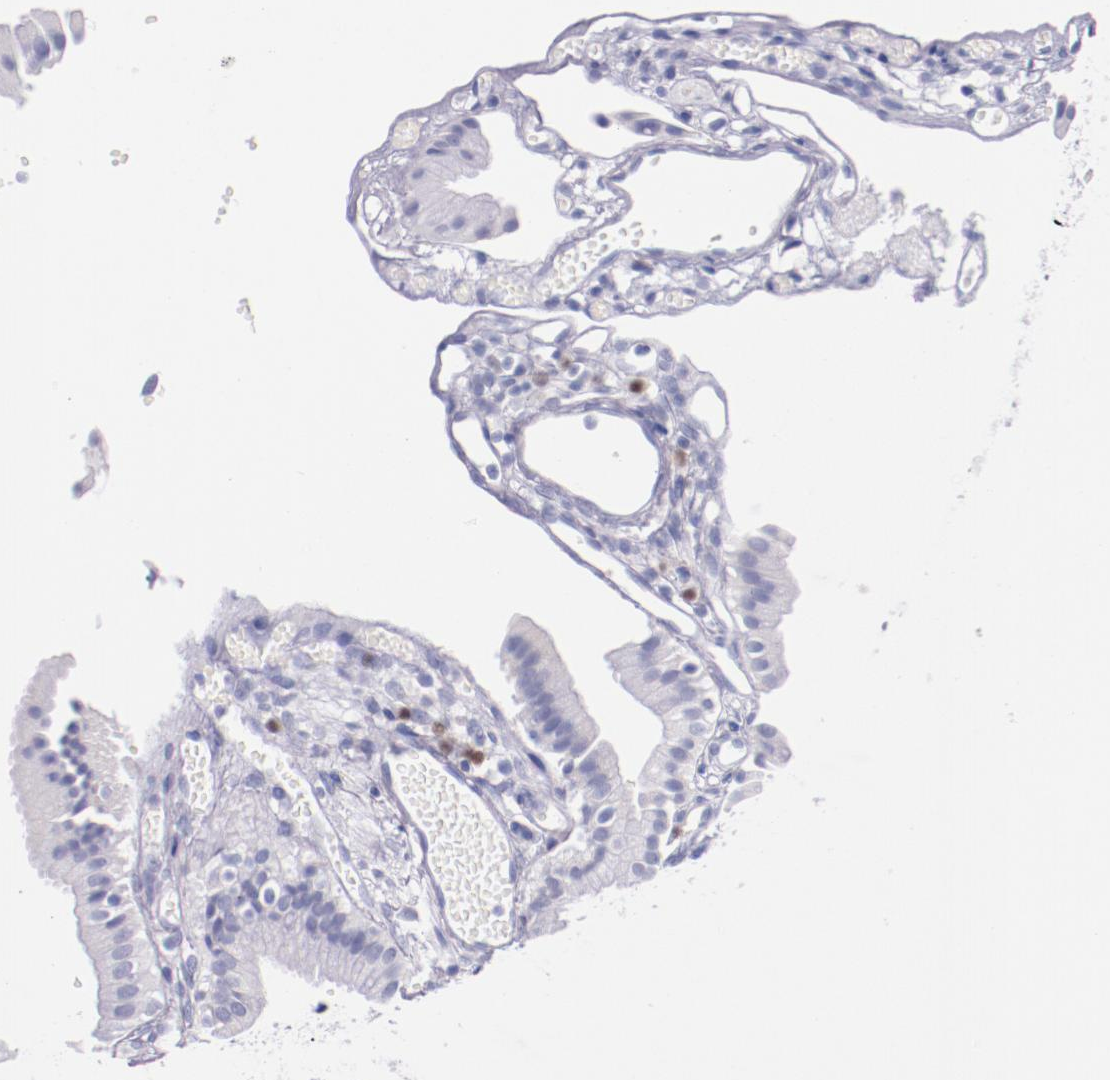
{"staining": {"intensity": "negative", "quantity": "none", "location": "none"}, "tissue": "gallbladder", "cell_type": "Glandular cells", "image_type": "normal", "snomed": [{"axis": "morphology", "description": "Normal tissue, NOS"}, {"axis": "topography", "description": "Gallbladder"}], "caption": "A histopathology image of gallbladder stained for a protein displays no brown staining in glandular cells.", "gene": "IRF4", "patient": {"sex": "male", "age": 65}}